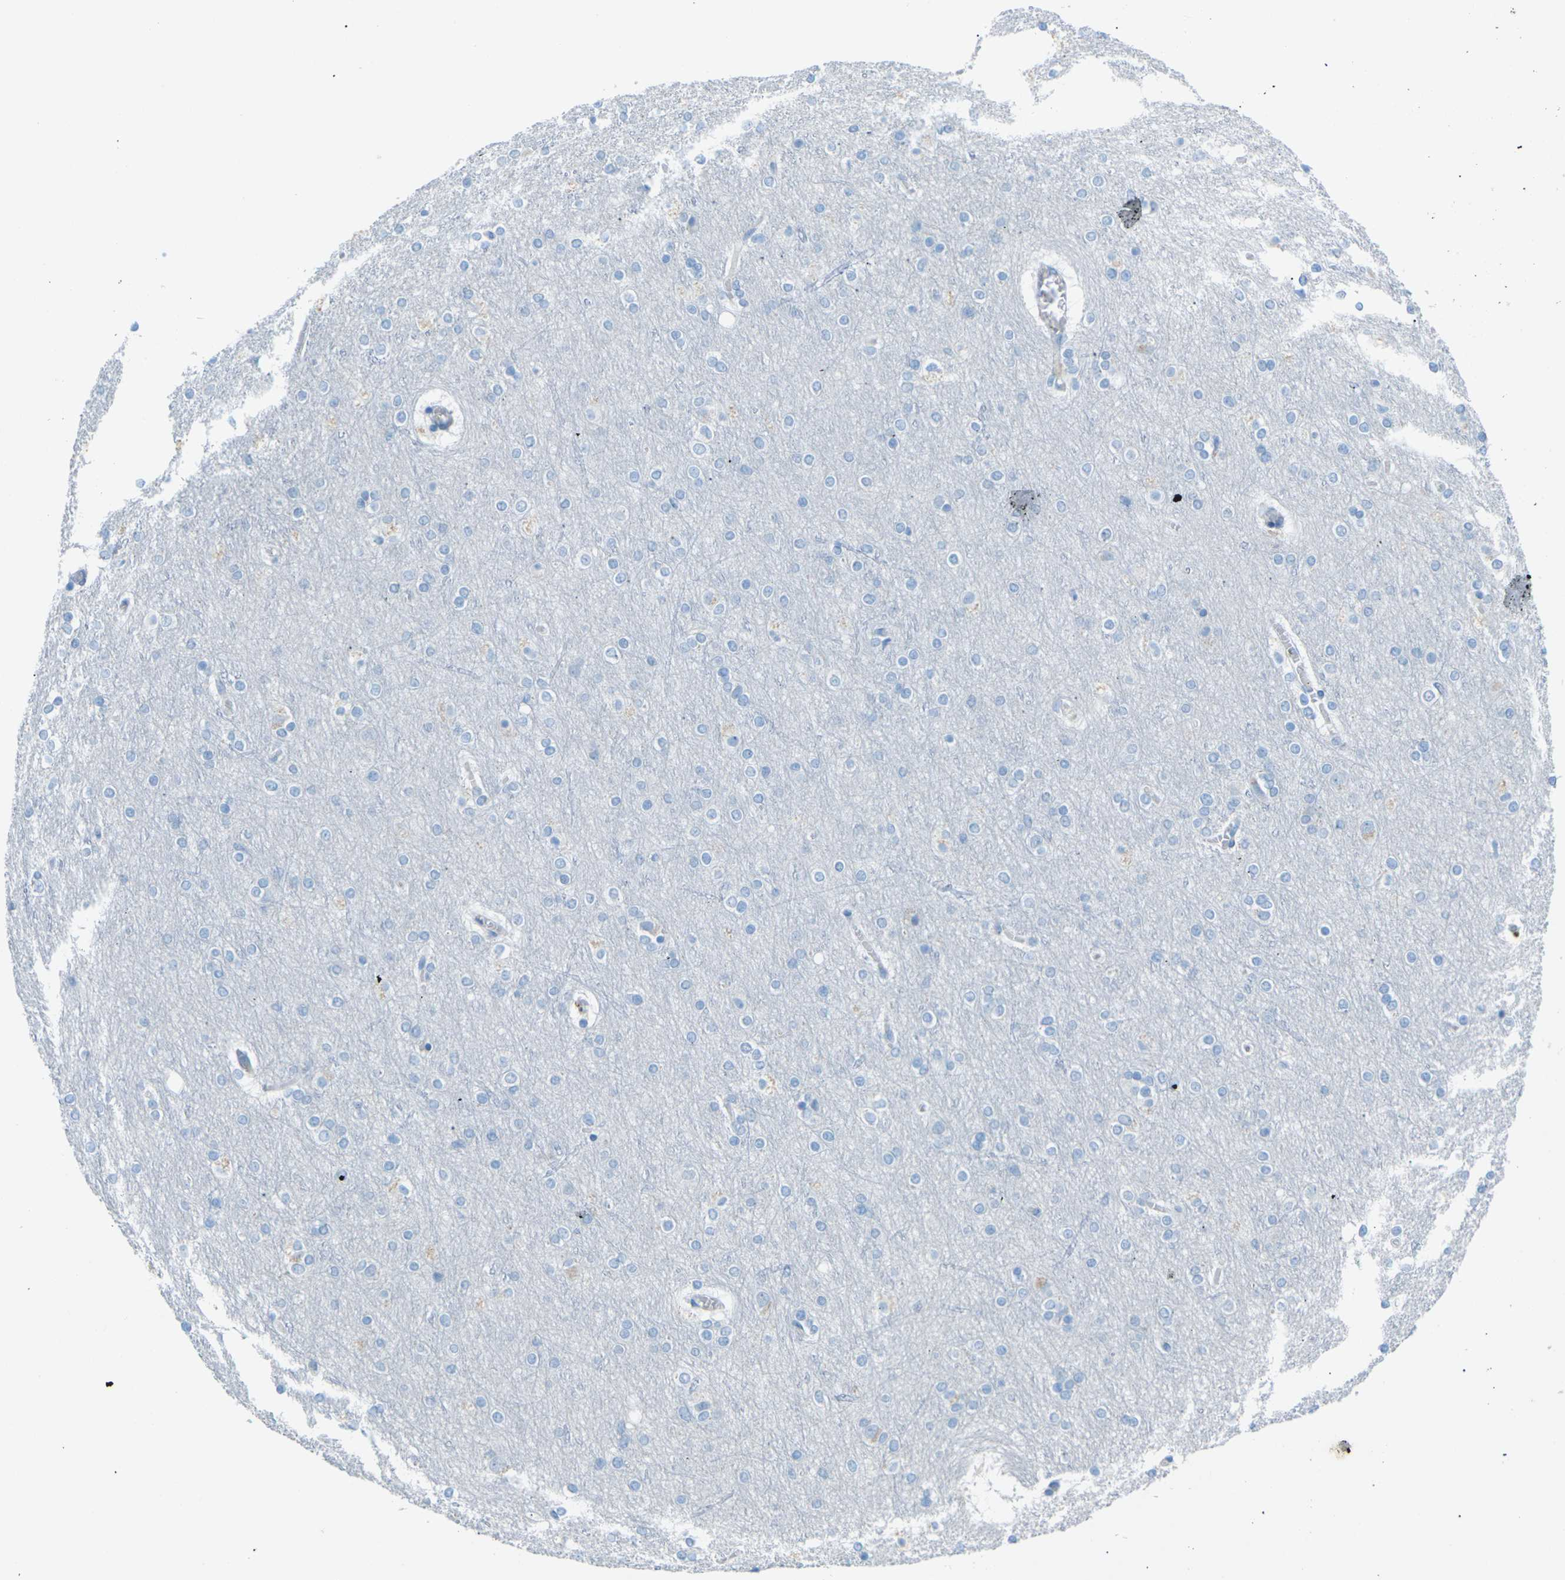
{"staining": {"intensity": "negative", "quantity": "none", "location": "none"}, "tissue": "cerebral cortex", "cell_type": "Endothelial cells", "image_type": "normal", "snomed": [{"axis": "morphology", "description": "Normal tissue, NOS"}, {"axis": "topography", "description": "Cerebral cortex"}], "caption": "Immunohistochemical staining of benign human cerebral cortex displays no significant expression in endothelial cells.", "gene": "CDH16", "patient": {"sex": "female", "age": 54}}